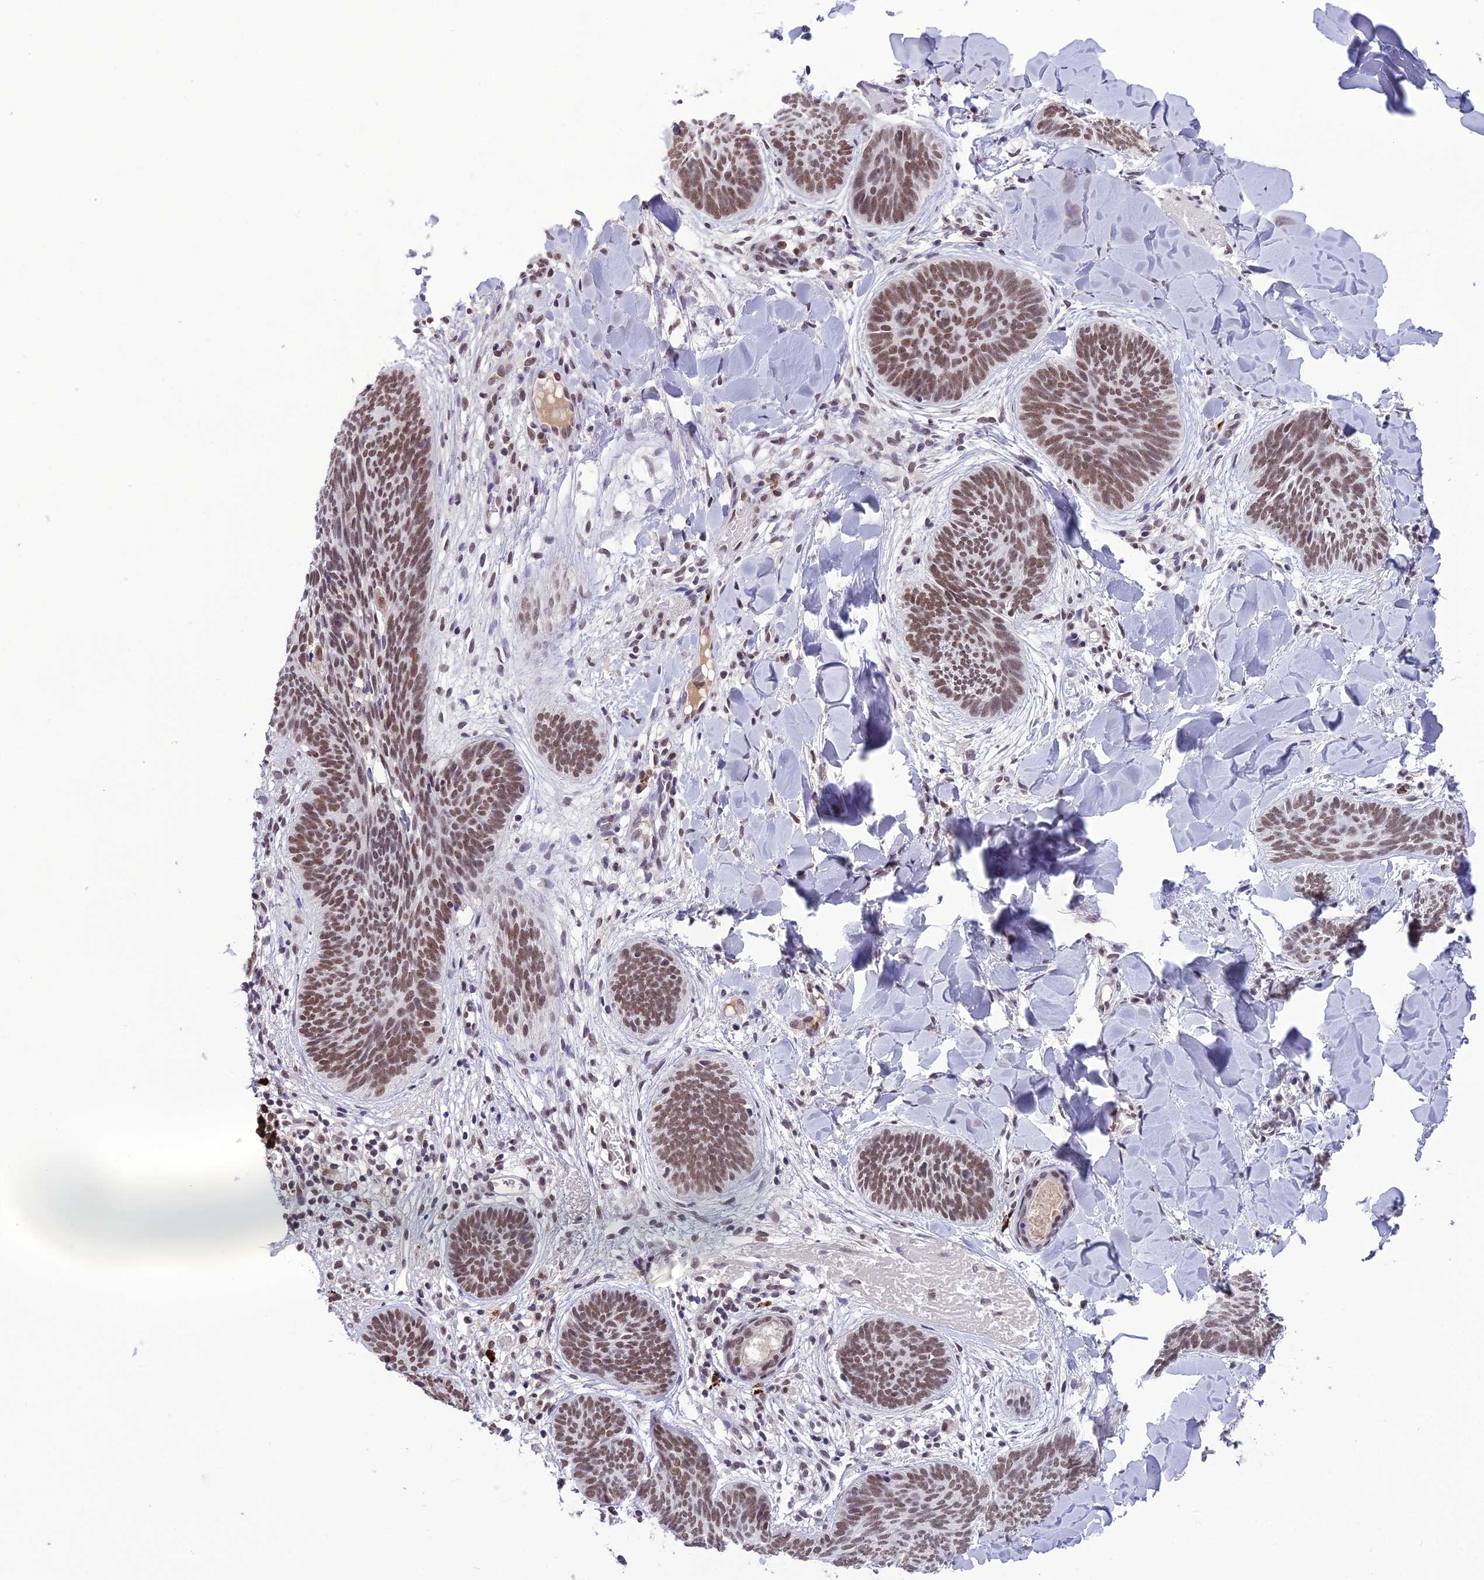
{"staining": {"intensity": "moderate", "quantity": ">75%", "location": "nuclear"}, "tissue": "skin cancer", "cell_type": "Tumor cells", "image_type": "cancer", "snomed": [{"axis": "morphology", "description": "Basal cell carcinoma"}, {"axis": "topography", "description": "Skin"}], "caption": "About >75% of tumor cells in human skin basal cell carcinoma show moderate nuclear protein staining as visualized by brown immunohistochemical staining.", "gene": "SH3RF3", "patient": {"sex": "female", "age": 81}}